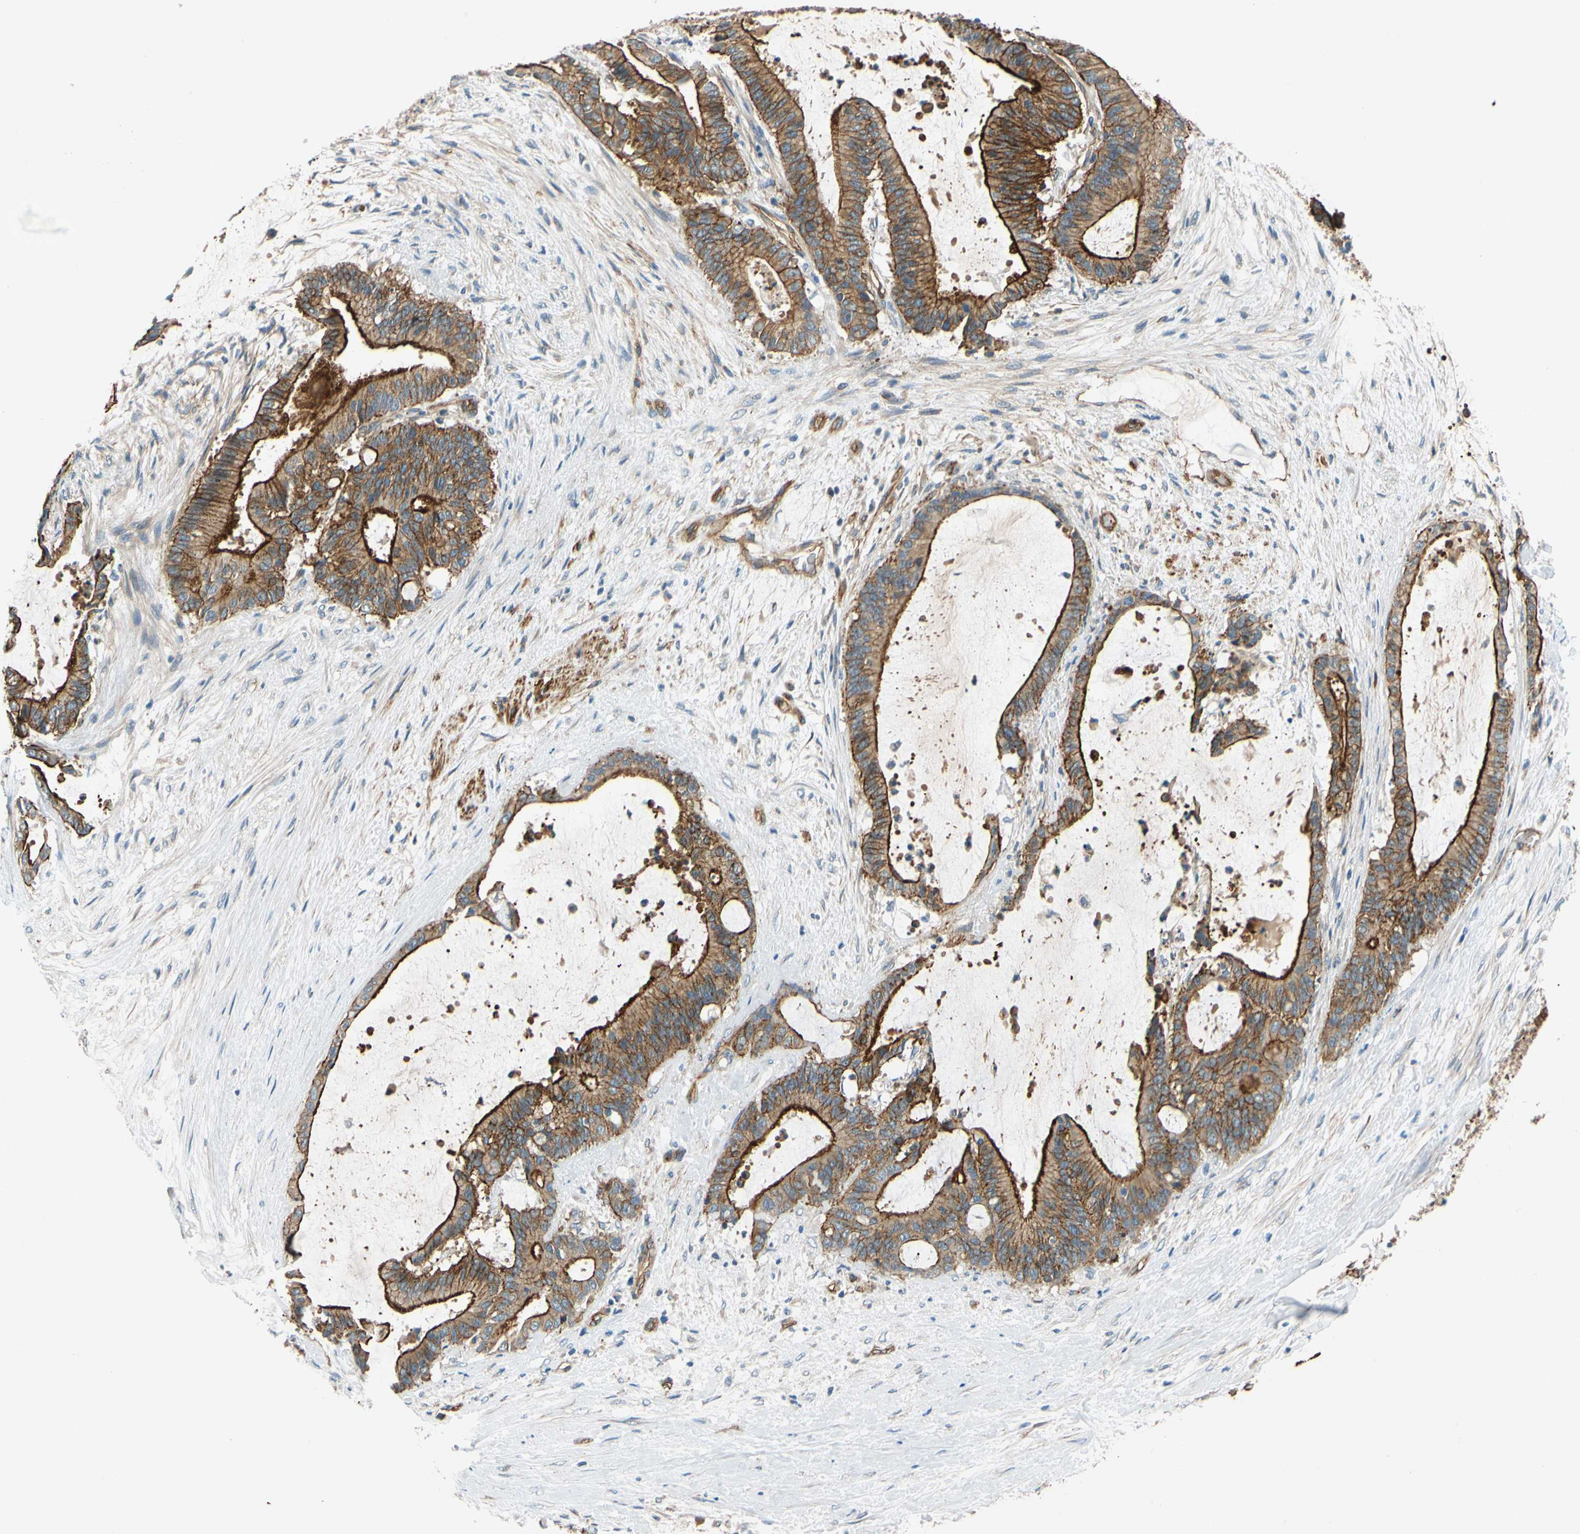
{"staining": {"intensity": "strong", "quantity": ">75%", "location": "cytoplasmic/membranous"}, "tissue": "liver cancer", "cell_type": "Tumor cells", "image_type": "cancer", "snomed": [{"axis": "morphology", "description": "Cholangiocarcinoma"}, {"axis": "topography", "description": "Liver"}], "caption": "Cholangiocarcinoma (liver) stained for a protein reveals strong cytoplasmic/membranous positivity in tumor cells. Ihc stains the protein of interest in brown and the nuclei are stained blue.", "gene": "SPTAN1", "patient": {"sex": "female", "age": 73}}